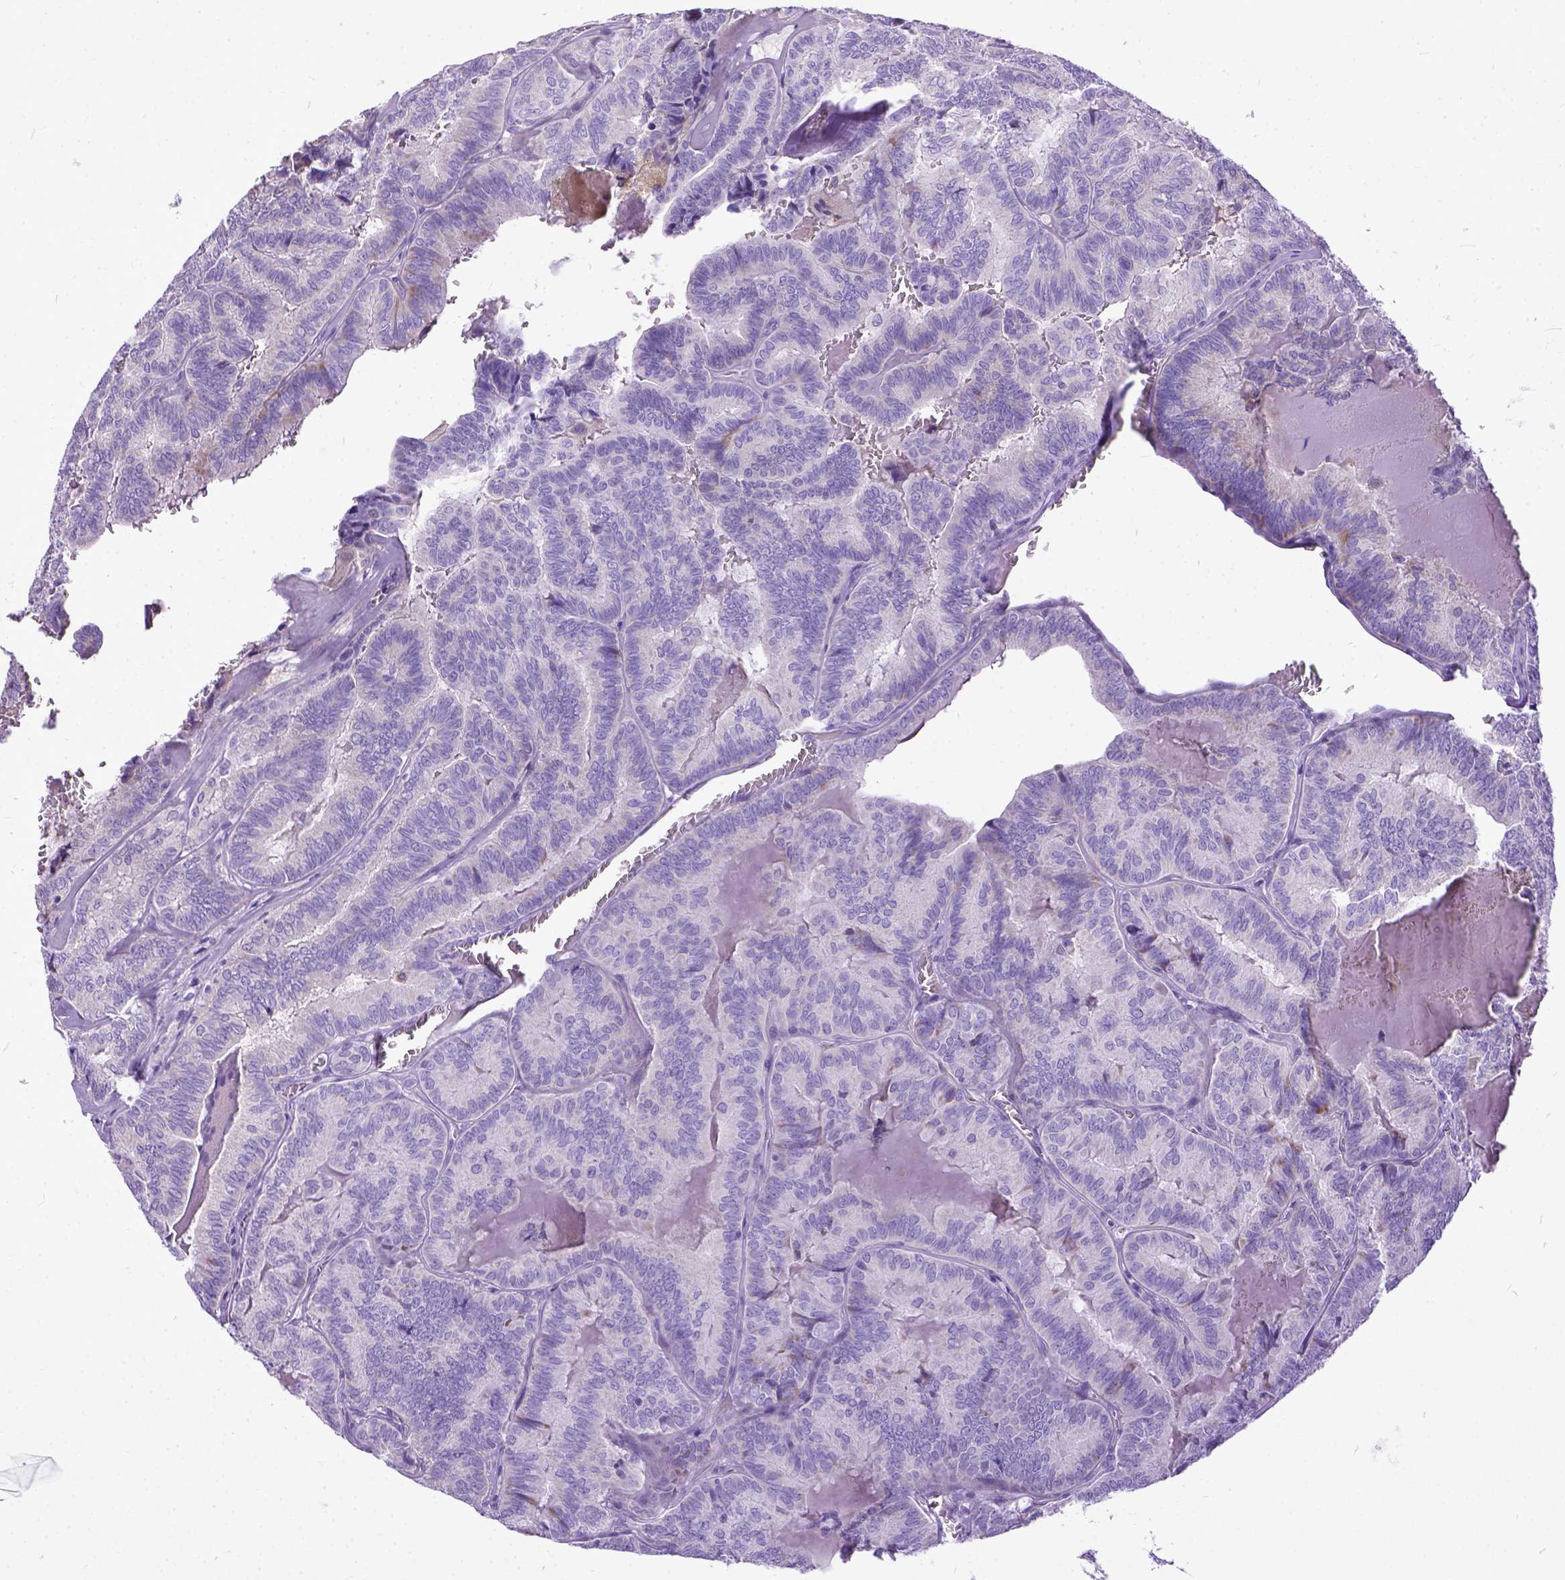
{"staining": {"intensity": "negative", "quantity": "none", "location": "none"}, "tissue": "thyroid cancer", "cell_type": "Tumor cells", "image_type": "cancer", "snomed": [{"axis": "morphology", "description": "Papillary adenocarcinoma, NOS"}, {"axis": "topography", "description": "Thyroid gland"}], "caption": "This is an IHC micrograph of thyroid papillary adenocarcinoma. There is no positivity in tumor cells.", "gene": "PLK5", "patient": {"sex": "female", "age": 75}}